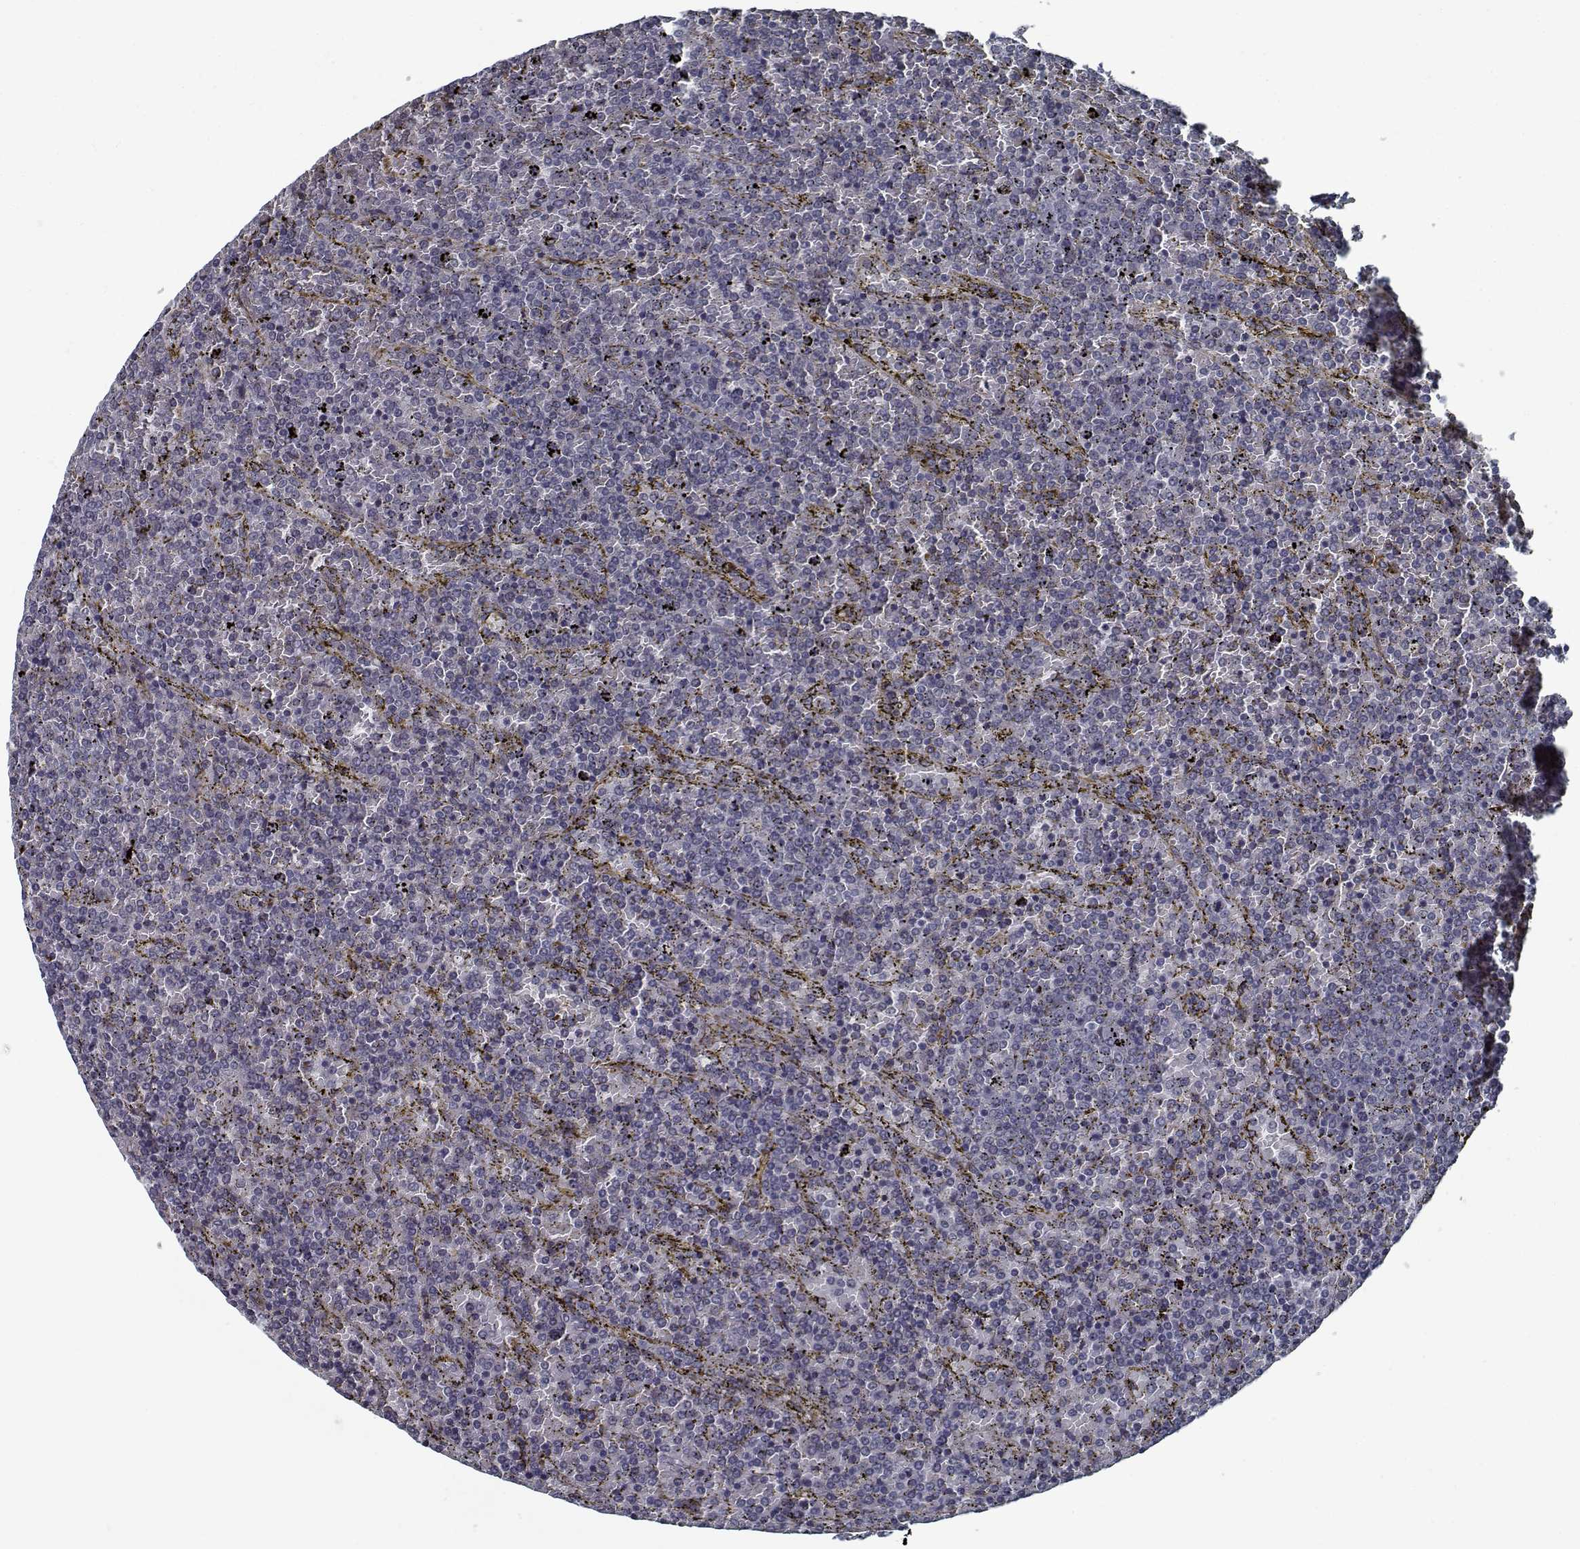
{"staining": {"intensity": "negative", "quantity": "none", "location": "none"}, "tissue": "lymphoma", "cell_type": "Tumor cells", "image_type": "cancer", "snomed": [{"axis": "morphology", "description": "Malignant lymphoma, non-Hodgkin's type, Low grade"}, {"axis": "topography", "description": "Spleen"}], "caption": "The immunohistochemistry micrograph has no significant staining in tumor cells of low-grade malignant lymphoma, non-Hodgkin's type tissue. (Stains: DAB (3,3'-diaminobenzidine) immunohistochemistry with hematoxylin counter stain, Microscopy: brightfield microscopy at high magnification).", "gene": "NLK", "patient": {"sex": "female", "age": 77}}